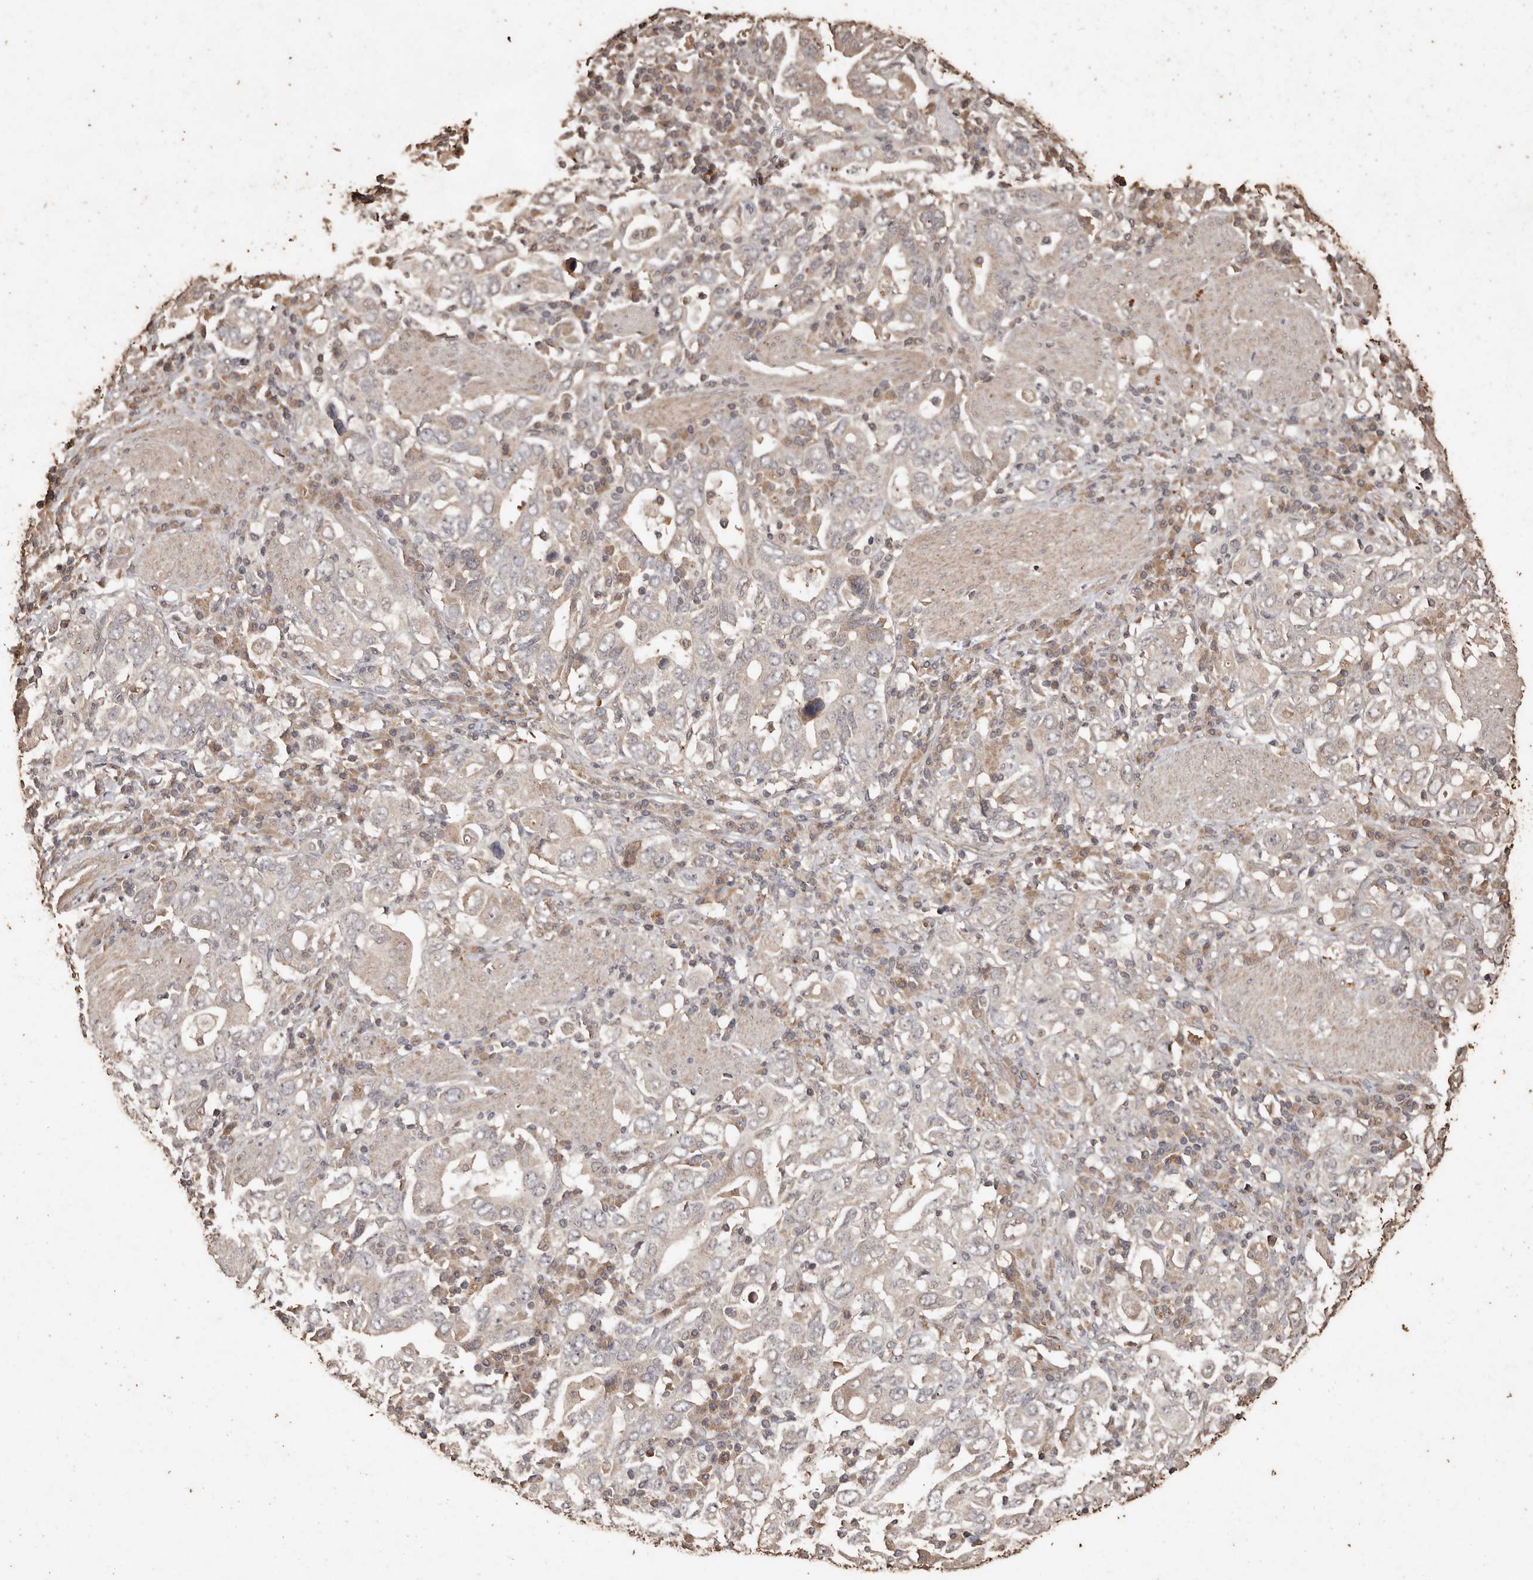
{"staining": {"intensity": "negative", "quantity": "none", "location": "none"}, "tissue": "stomach cancer", "cell_type": "Tumor cells", "image_type": "cancer", "snomed": [{"axis": "morphology", "description": "Adenocarcinoma, NOS"}, {"axis": "topography", "description": "Stomach, upper"}], "caption": "This is an IHC micrograph of human adenocarcinoma (stomach). There is no positivity in tumor cells.", "gene": "PKDCC", "patient": {"sex": "male", "age": 62}}